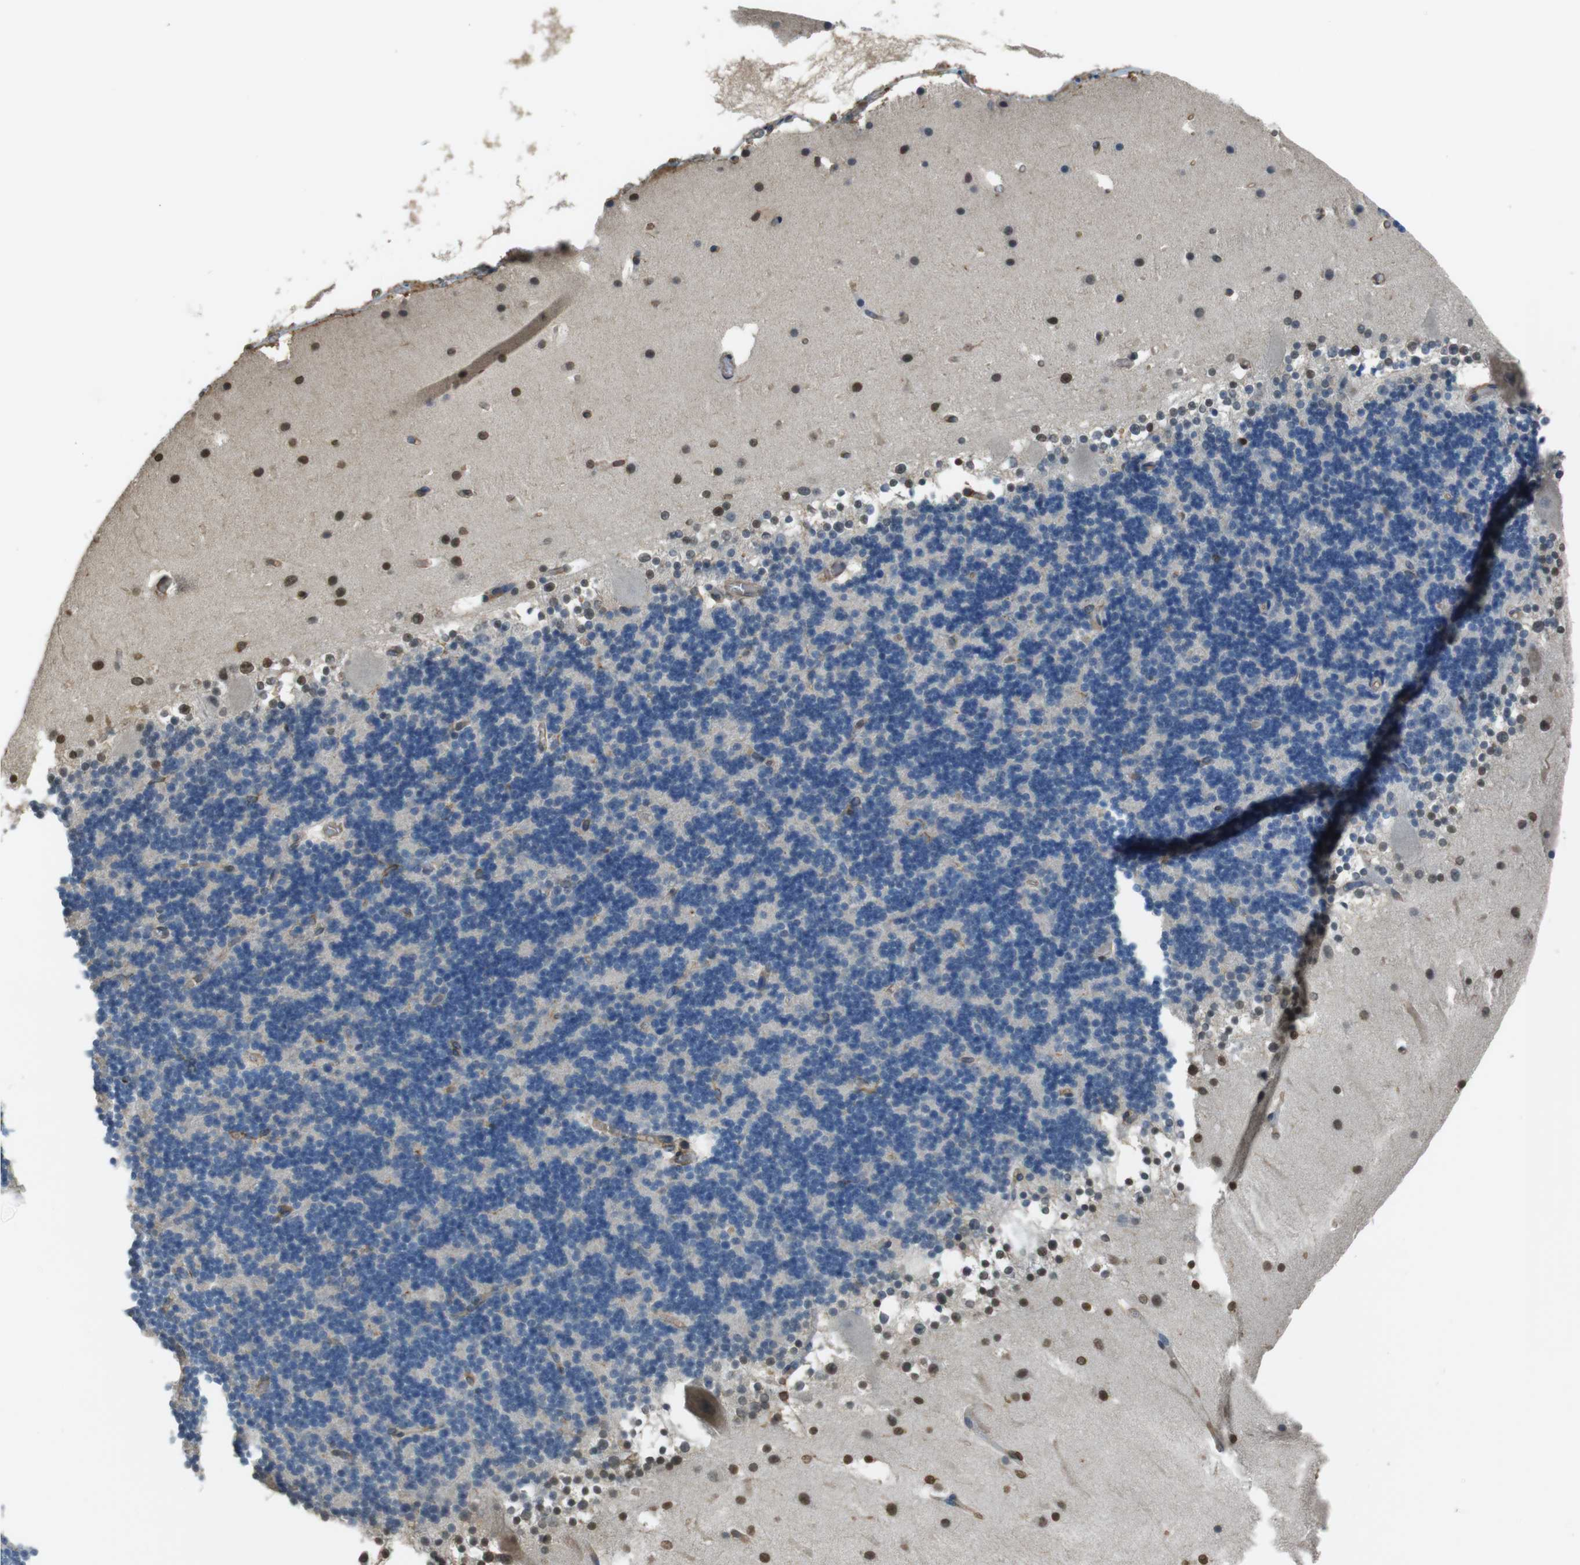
{"staining": {"intensity": "negative", "quantity": "none", "location": "none"}, "tissue": "cerebellum", "cell_type": "Cells in granular layer", "image_type": "normal", "snomed": [{"axis": "morphology", "description": "Normal tissue, NOS"}, {"axis": "topography", "description": "Cerebellum"}], "caption": "Cells in granular layer show no significant protein staining in normal cerebellum.", "gene": "FCAR", "patient": {"sex": "male", "age": 45}}